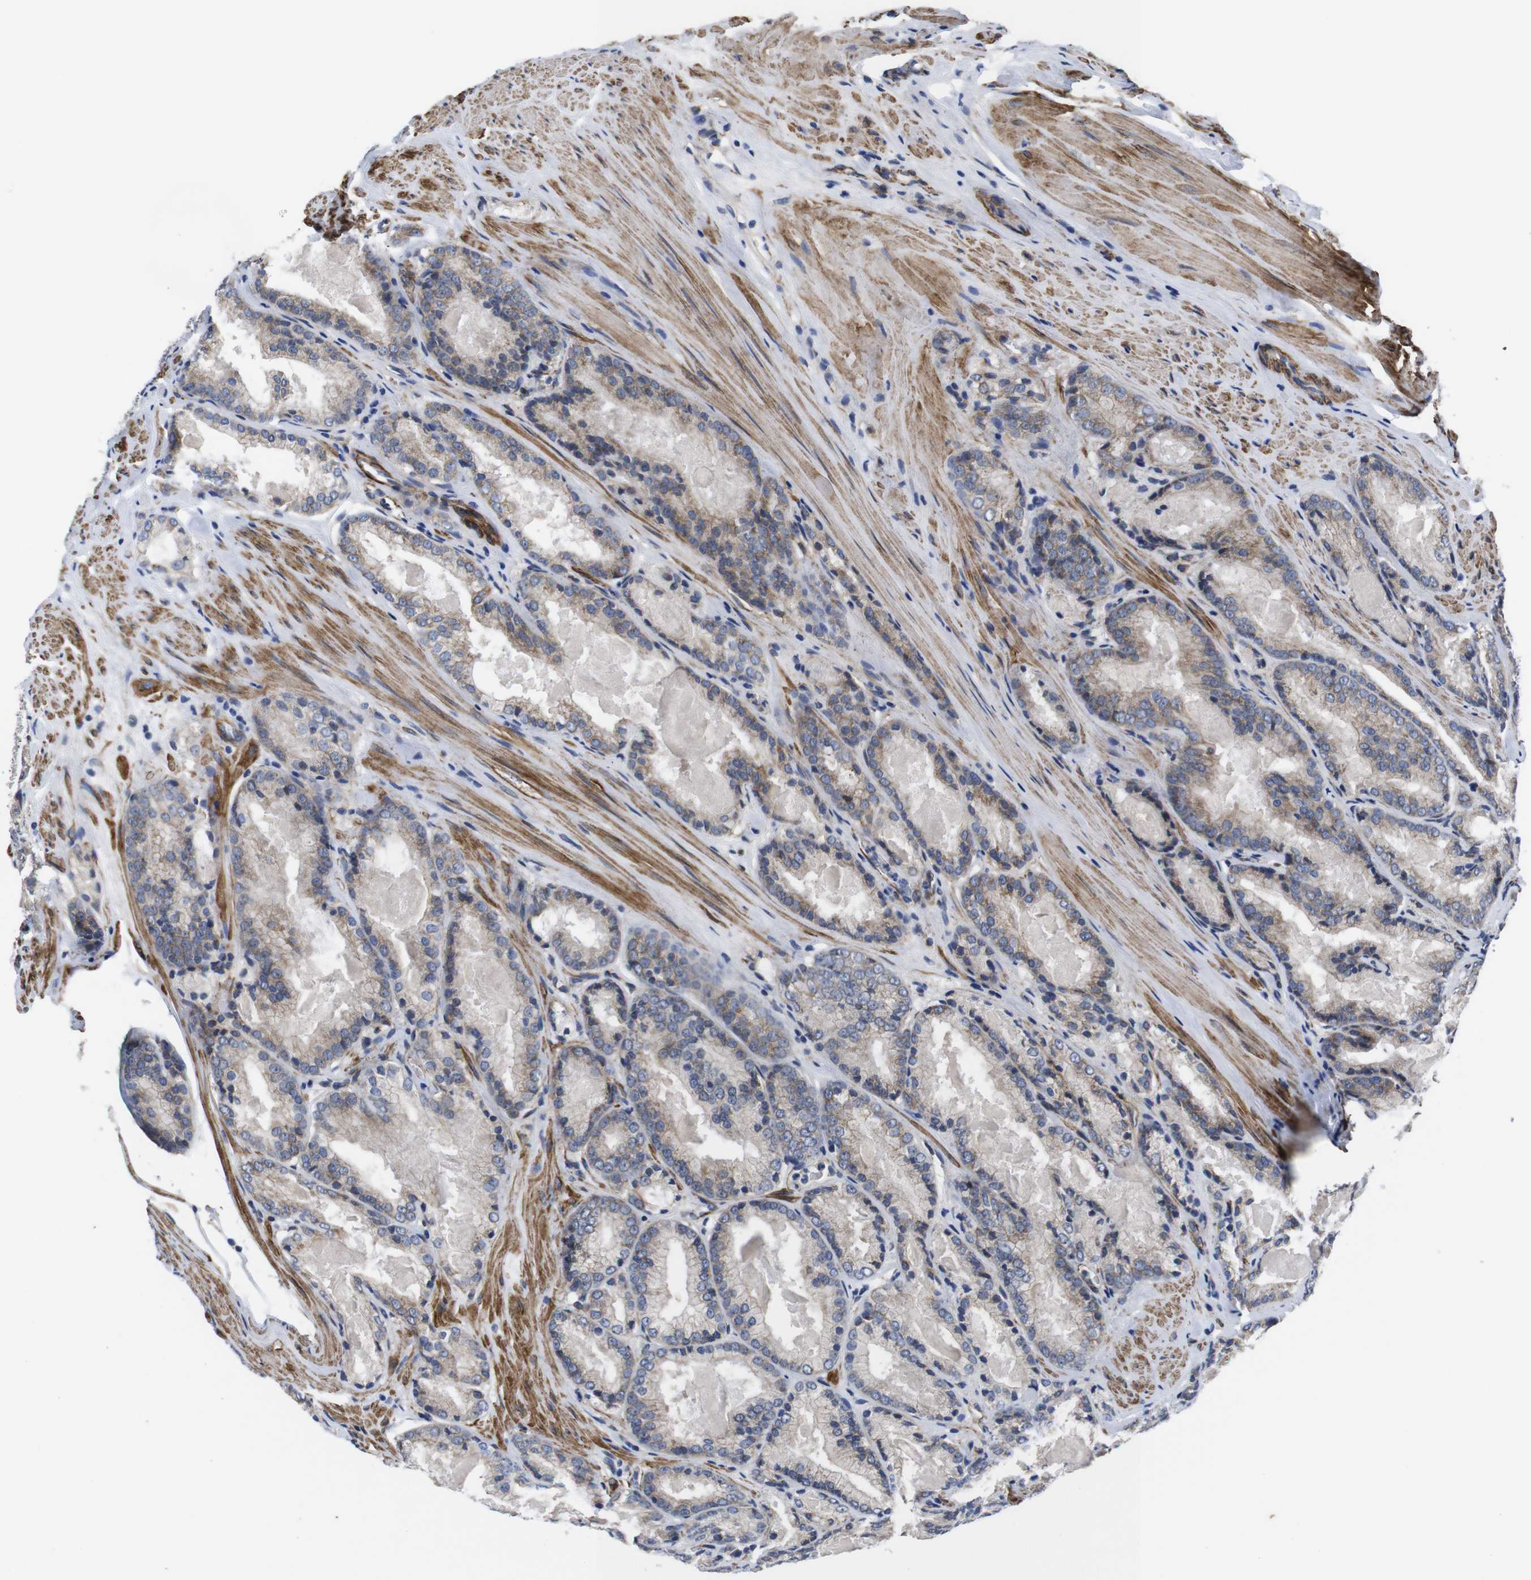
{"staining": {"intensity": "weak", "quantity": "<25%", "location": "cytoplasmic/membranous"}, "tissue": "prostate cancer", "cell_type": "Tumor cells", "image_type": "cancer", "snomed": [{"axis": "morphology", "description": "Adenocarcinoma, Low grade"}, {"axis": "topography", "description": "Prostate"}], "caption": "An image of human prostate cancer (low-grade adenocarcinoma) is negative for staining in tumor cells.", "gene": "WNT10A", "patient": {"sex": "male", "age": 64}}